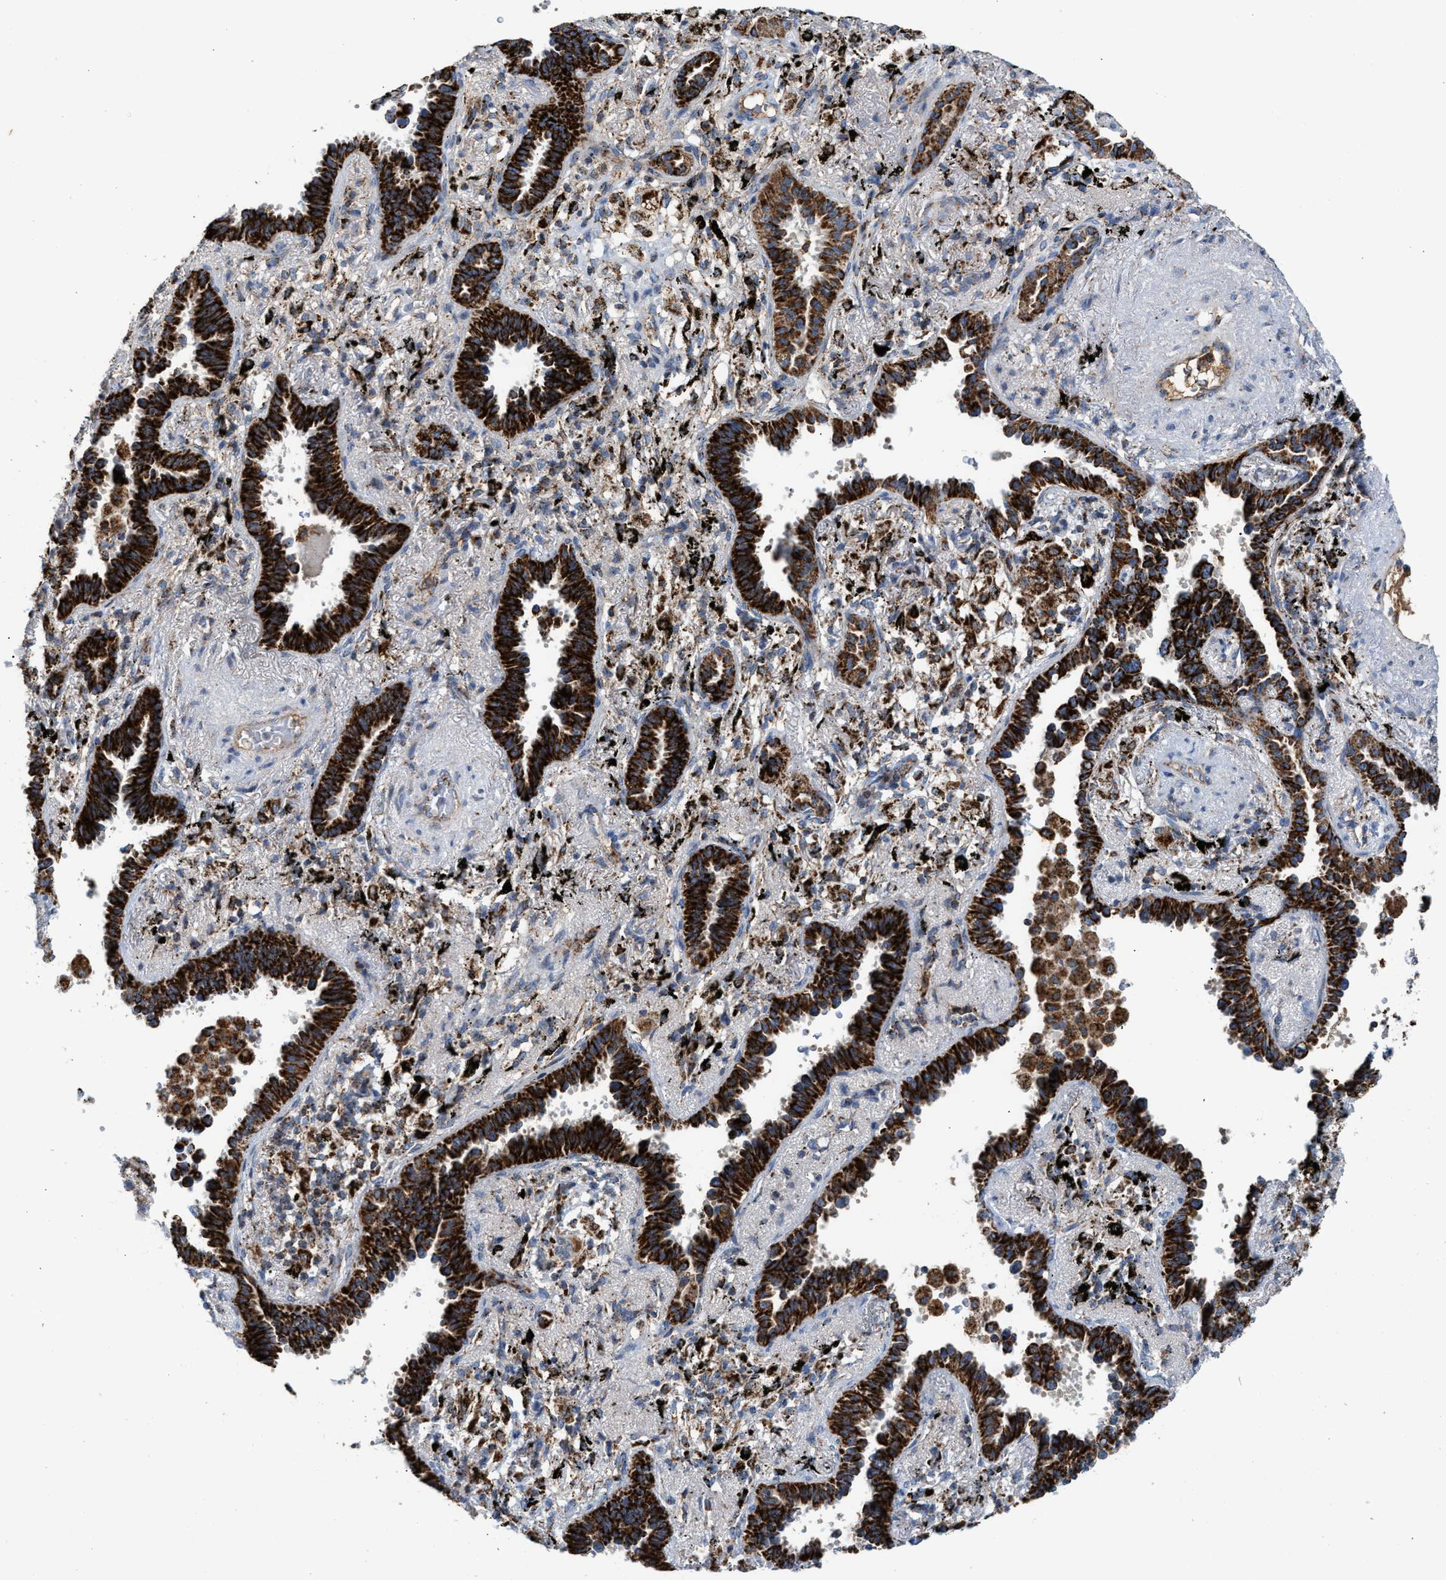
{"staining": {"intensity": "strong", "quantity": ">75%", "location": "cytoplasmic/membranous"}, "tissue": "lung cancer", "cell_type": "Tumor cells", "image_type": "cancer", "snomed": [{"axis": "morphology", "description": "Adenocarcinoma, NOS"}, {"axis": "topography", "description": "Lung"}], "caption": "A high amount of strong cytoplasmic/membranous positivity is appreciated in approximately >75% of tumor cells in lung adenocarcinoma tissue.", "gene": "PMPCA", "patient": {"sex": "male", "age": 59}}